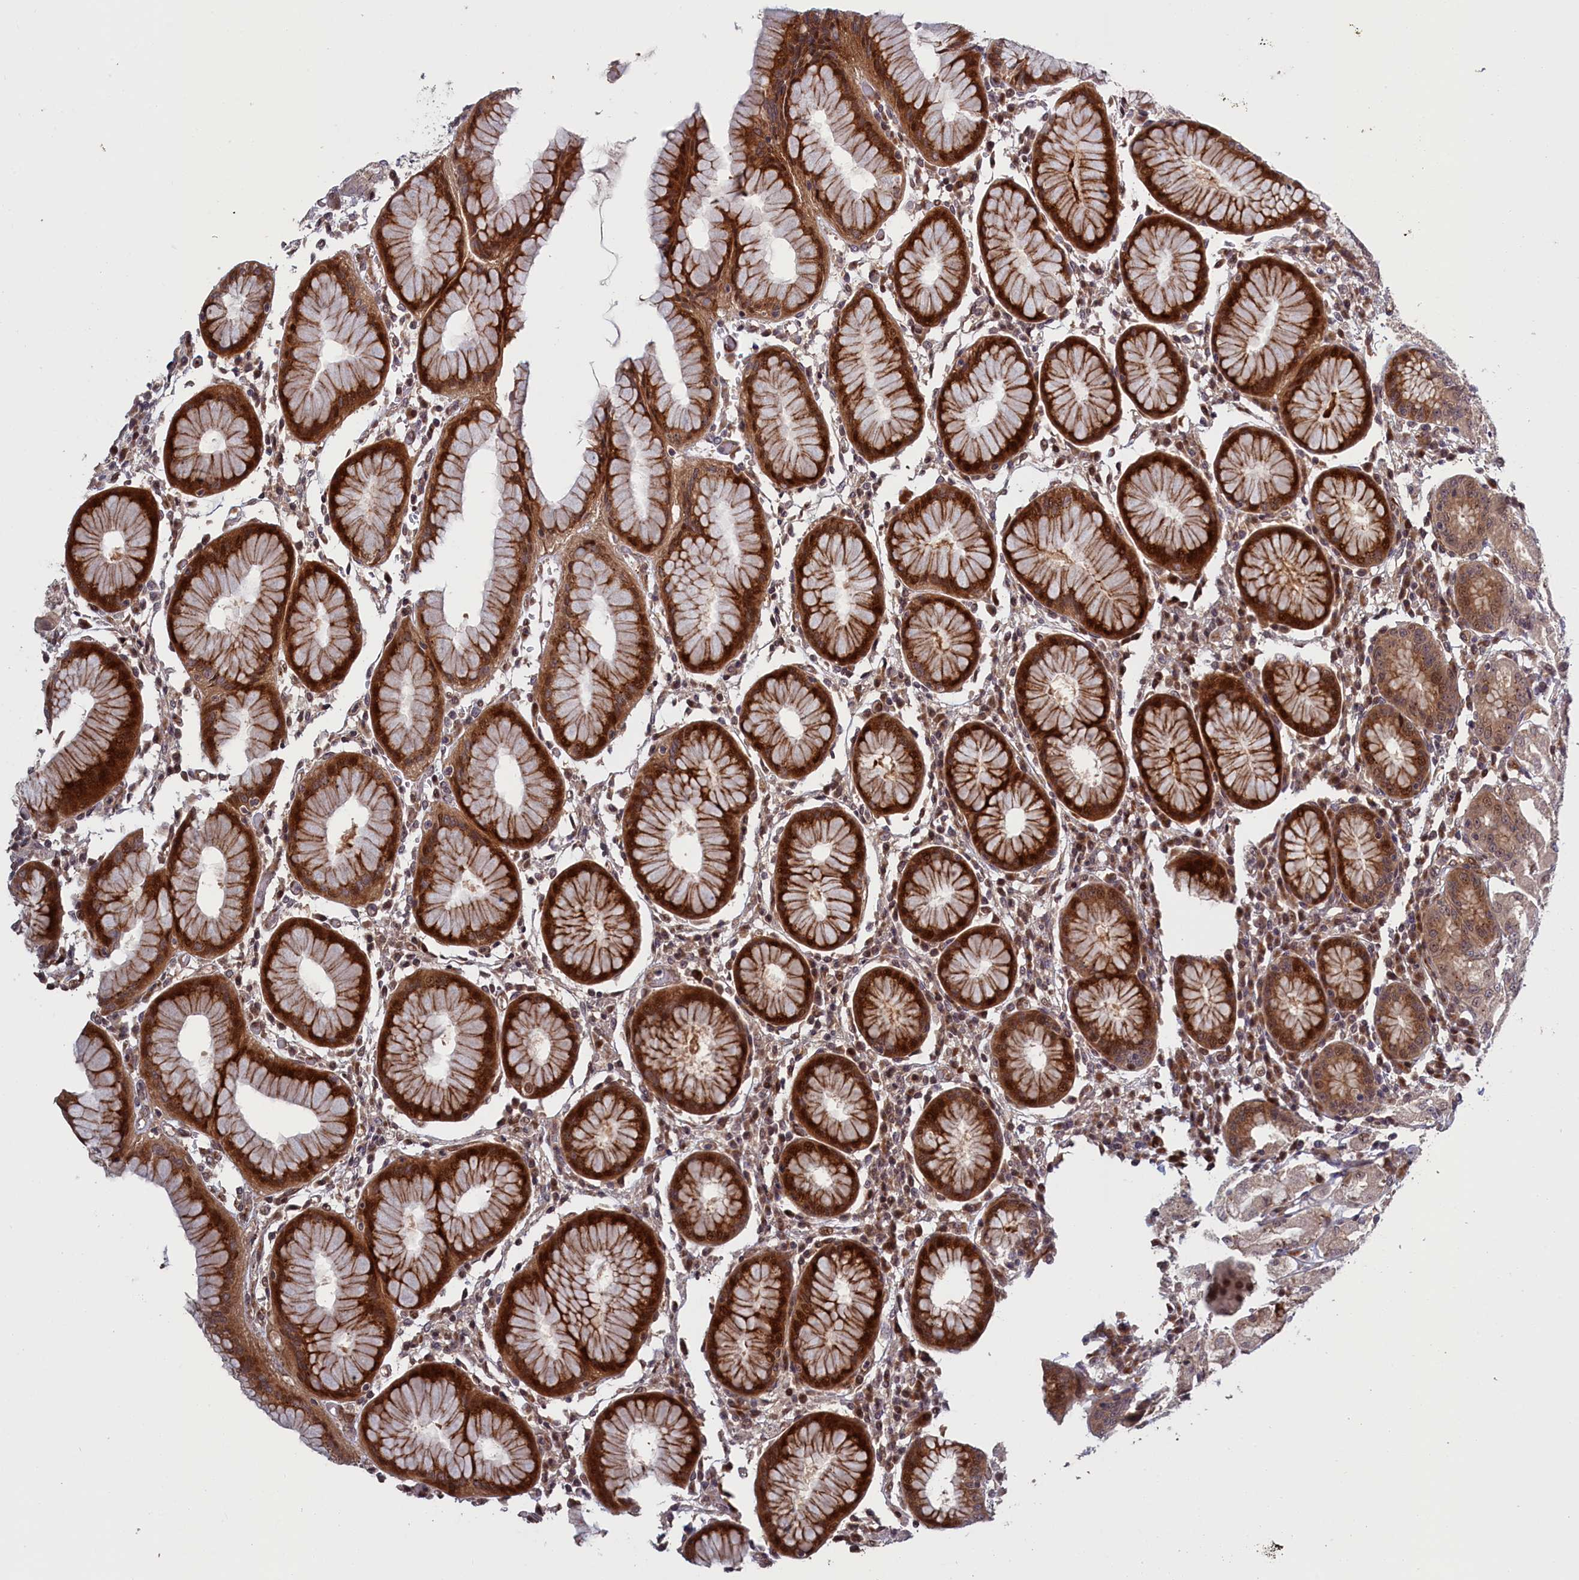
{"staining": {"intensity": "strong", "quantity": "25%-75%", "location": "cytoplasmic/membranous,nuclear"}, "tissue": "stomach", "cell_type": "Glandular cells", "image_type": "normal", "snomed": [{"axis": "morphology", "description": "Normal tissue, NOS"}, {"axis": "topography", "description": "Stomach"}, {"axis": "topography", "description": "Stomach, lower"}], "caption": "This is an image of immunohistochemistry staining of benign stomach, which shows strong positivity in the cytoplasmic/membranous,nuclear of glandular cells.", "gene": "LSG1", "patient": {"sex": "female", "age": 56}}